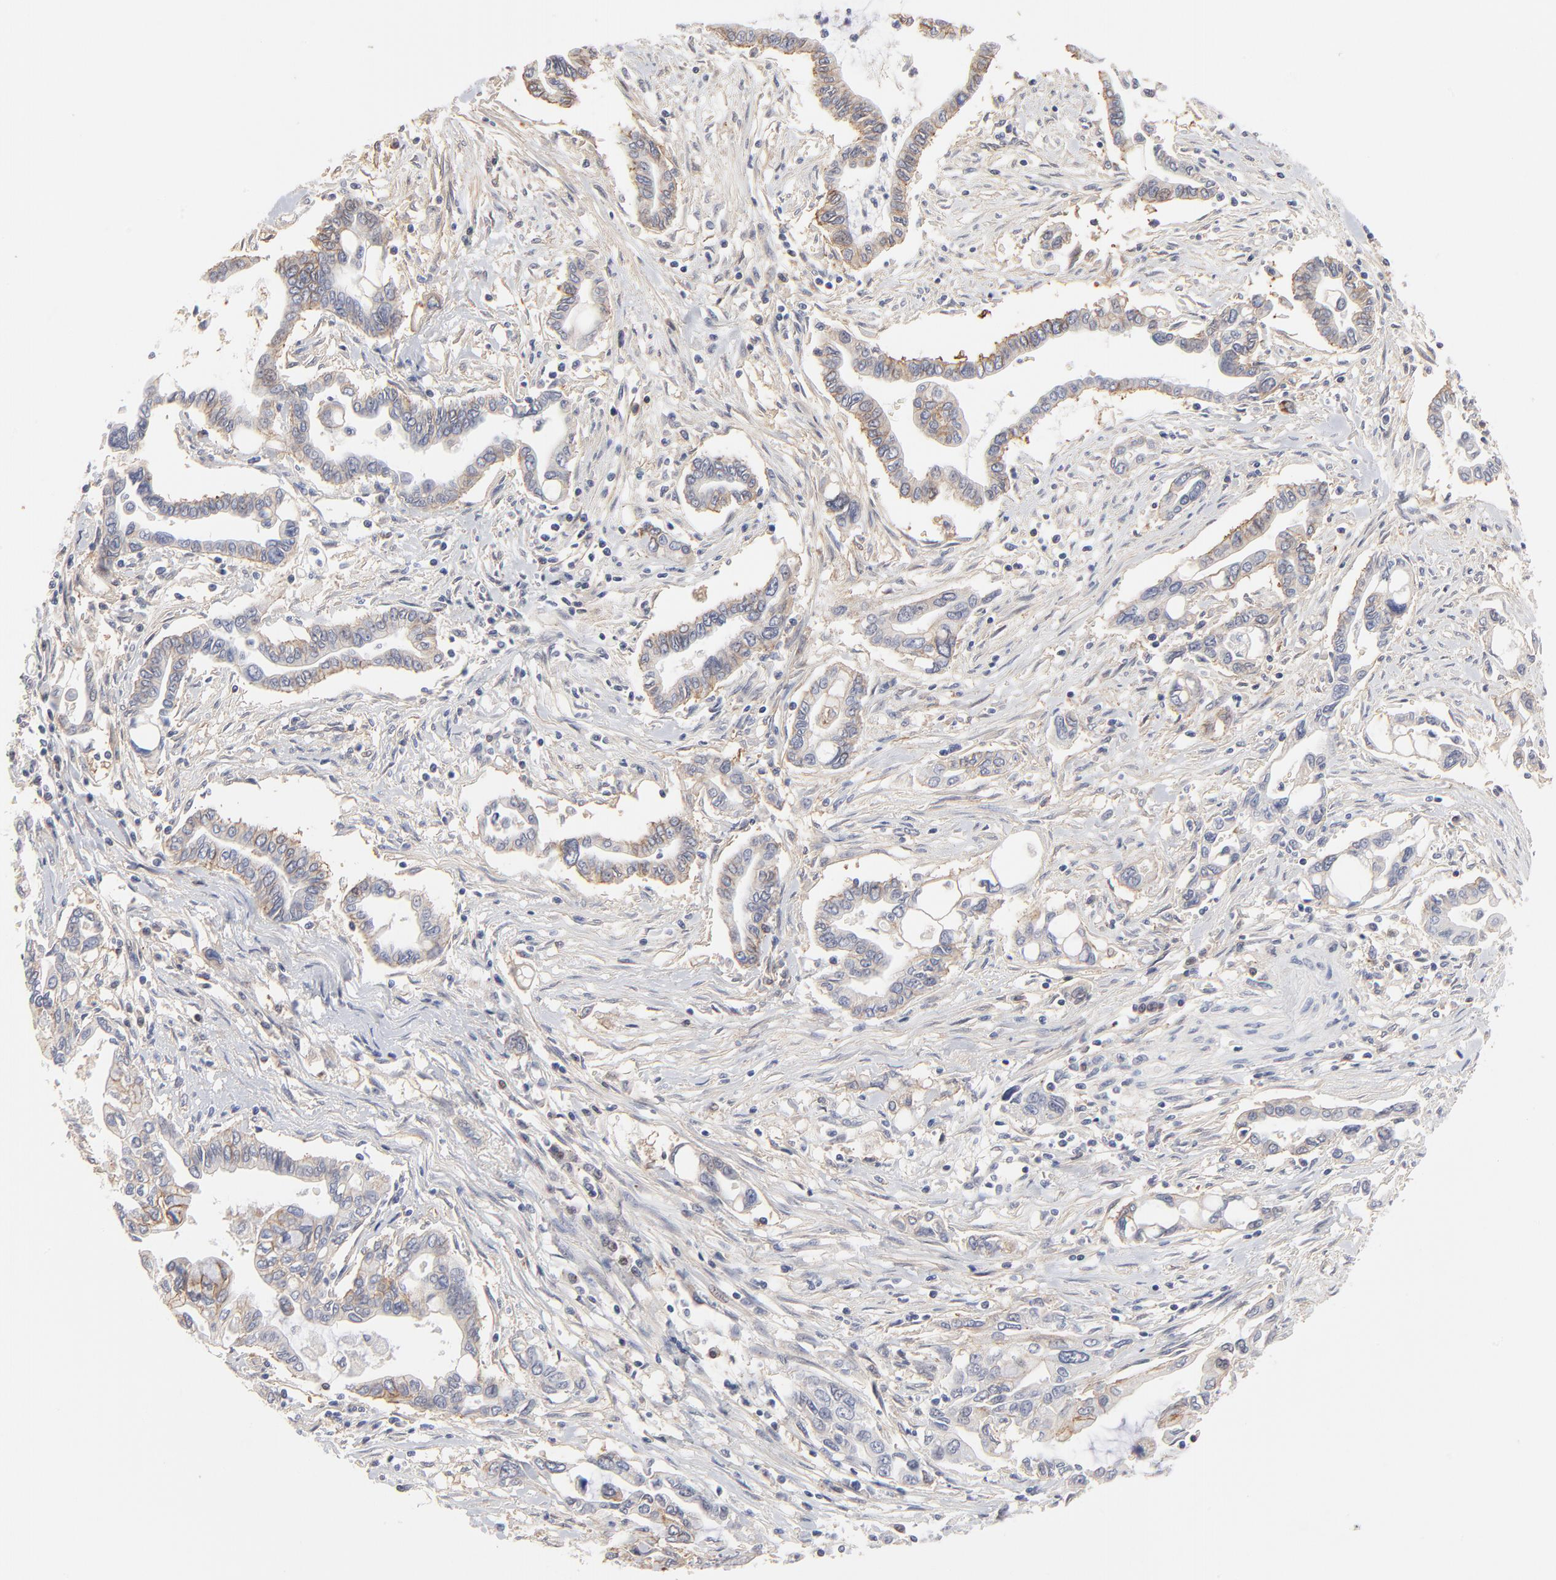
{"staining": {"intensity": "moderate", "quantity": ">75%", "location": "cytoplasmic/membranous"}, "tissue": "pancreatic cancer", "cell_type": "Tumor cells", "image_type": "cancer", "snomed": [{"axis": "morphology", "description": "Adenocarcinoma, NOS"}, {"axis": "topography", "description": "Pancreas"}], "caption": "Protein staining of pancreatic cancer (adenocarcinoma) tissue reveals moderate cytoplasmic/membranous positivity in about >75% of tumor cells. The protein is shown in brown color, while the nuclei are stained blue.", "gene": "SLC16A1", "patient": {"sex": "female", "age": 57}}